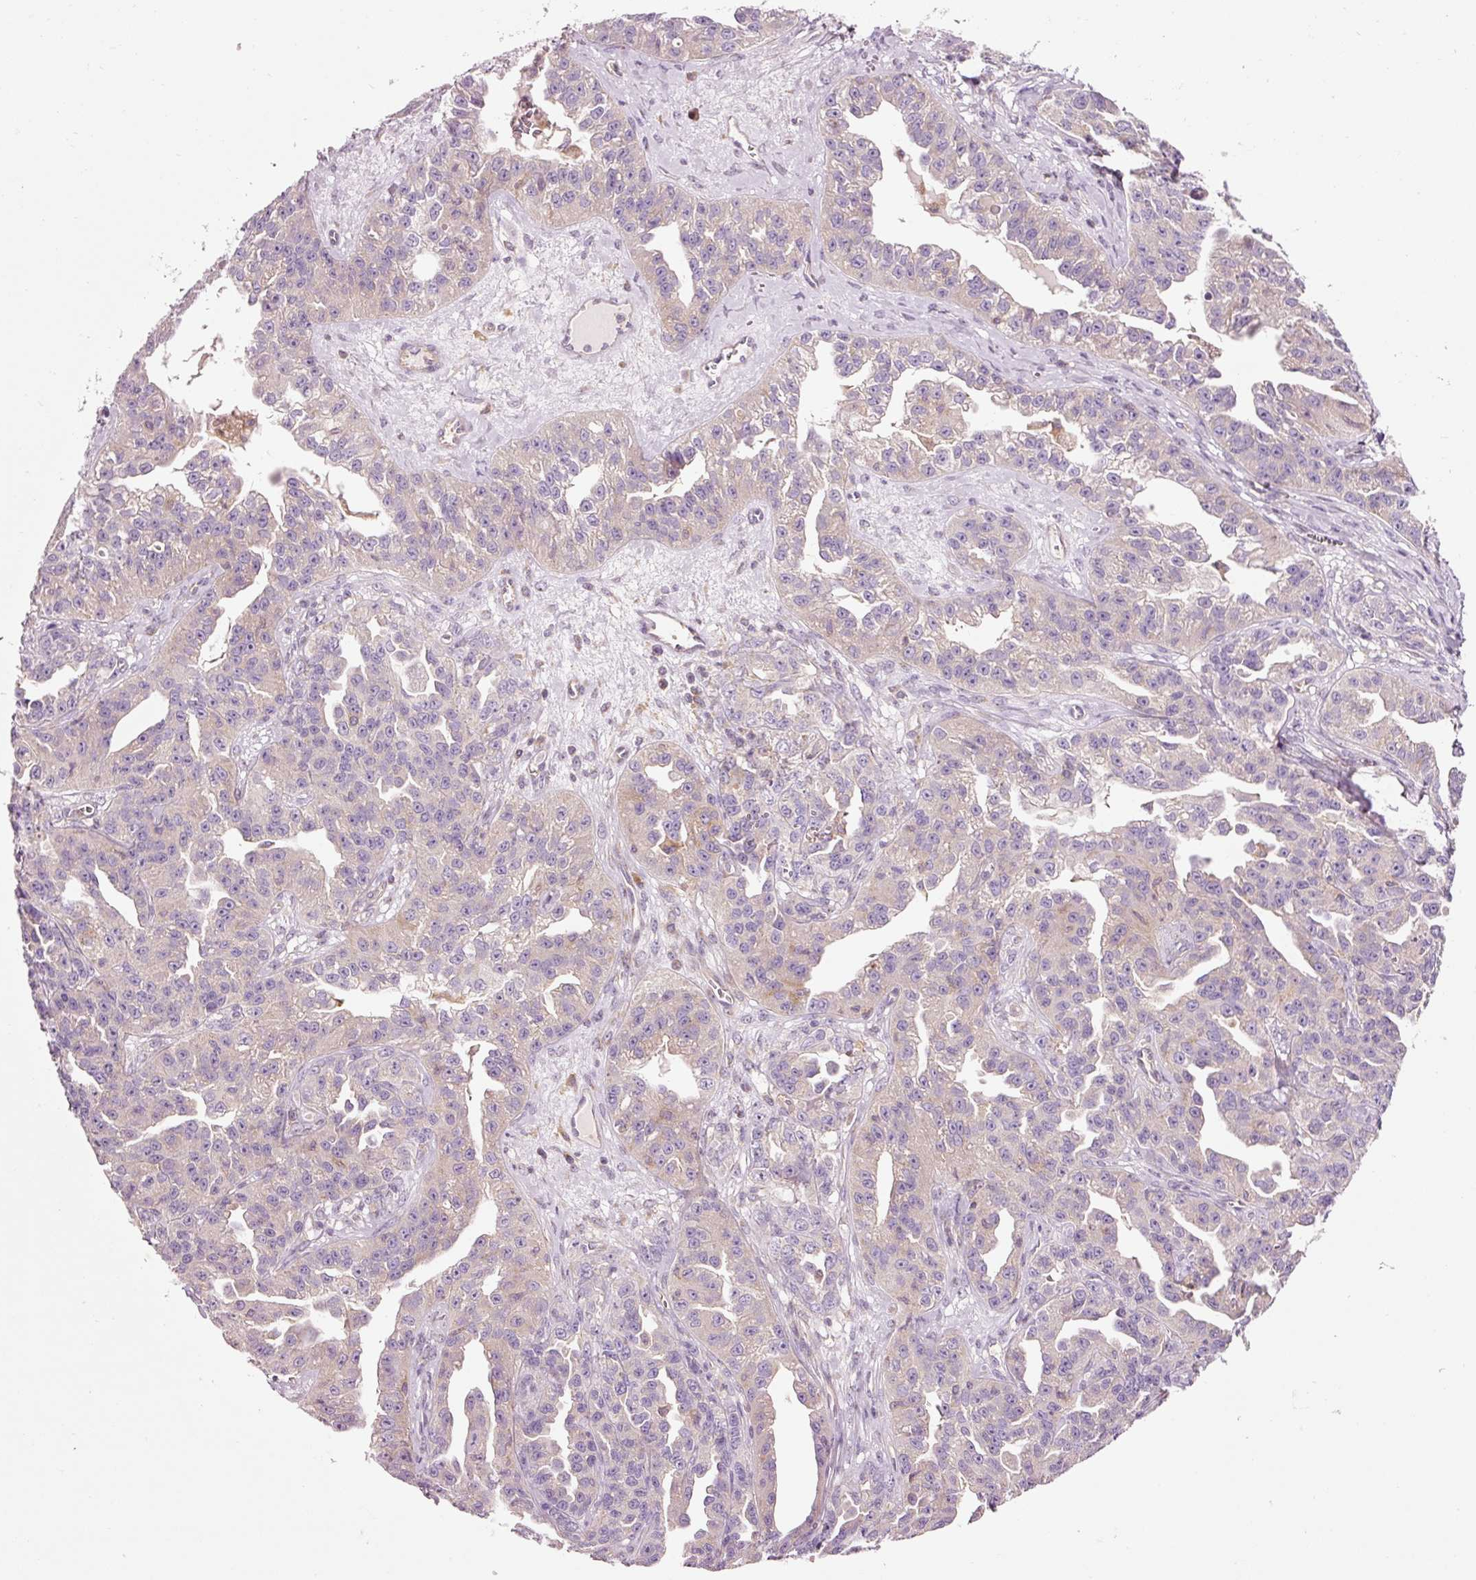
{"staining": {"intensity": "weak", "quantity": "25%-75%", "location": "cytoplasmic/membranous"}, "tissue": "ovarian cancer", "cell_type": "Tumor cells", "image_type": "cancer", "snomed": [{"axis": "morphology", "description": "Cystadenocarcinoma, serous, NOS"}, {"axis": "topography", "description": "Ovary"}], "caption": "DAB (3,3'-diaminobenzidine) immunohistochemical staining of human ovarian serous cystadenocarcinoma shows weak cytoplasmic/membranous protein expression in approximately 25%-75% of tumor cells.", "gene": "NAPA", "patient": {"sex": "female", "age": 75}}